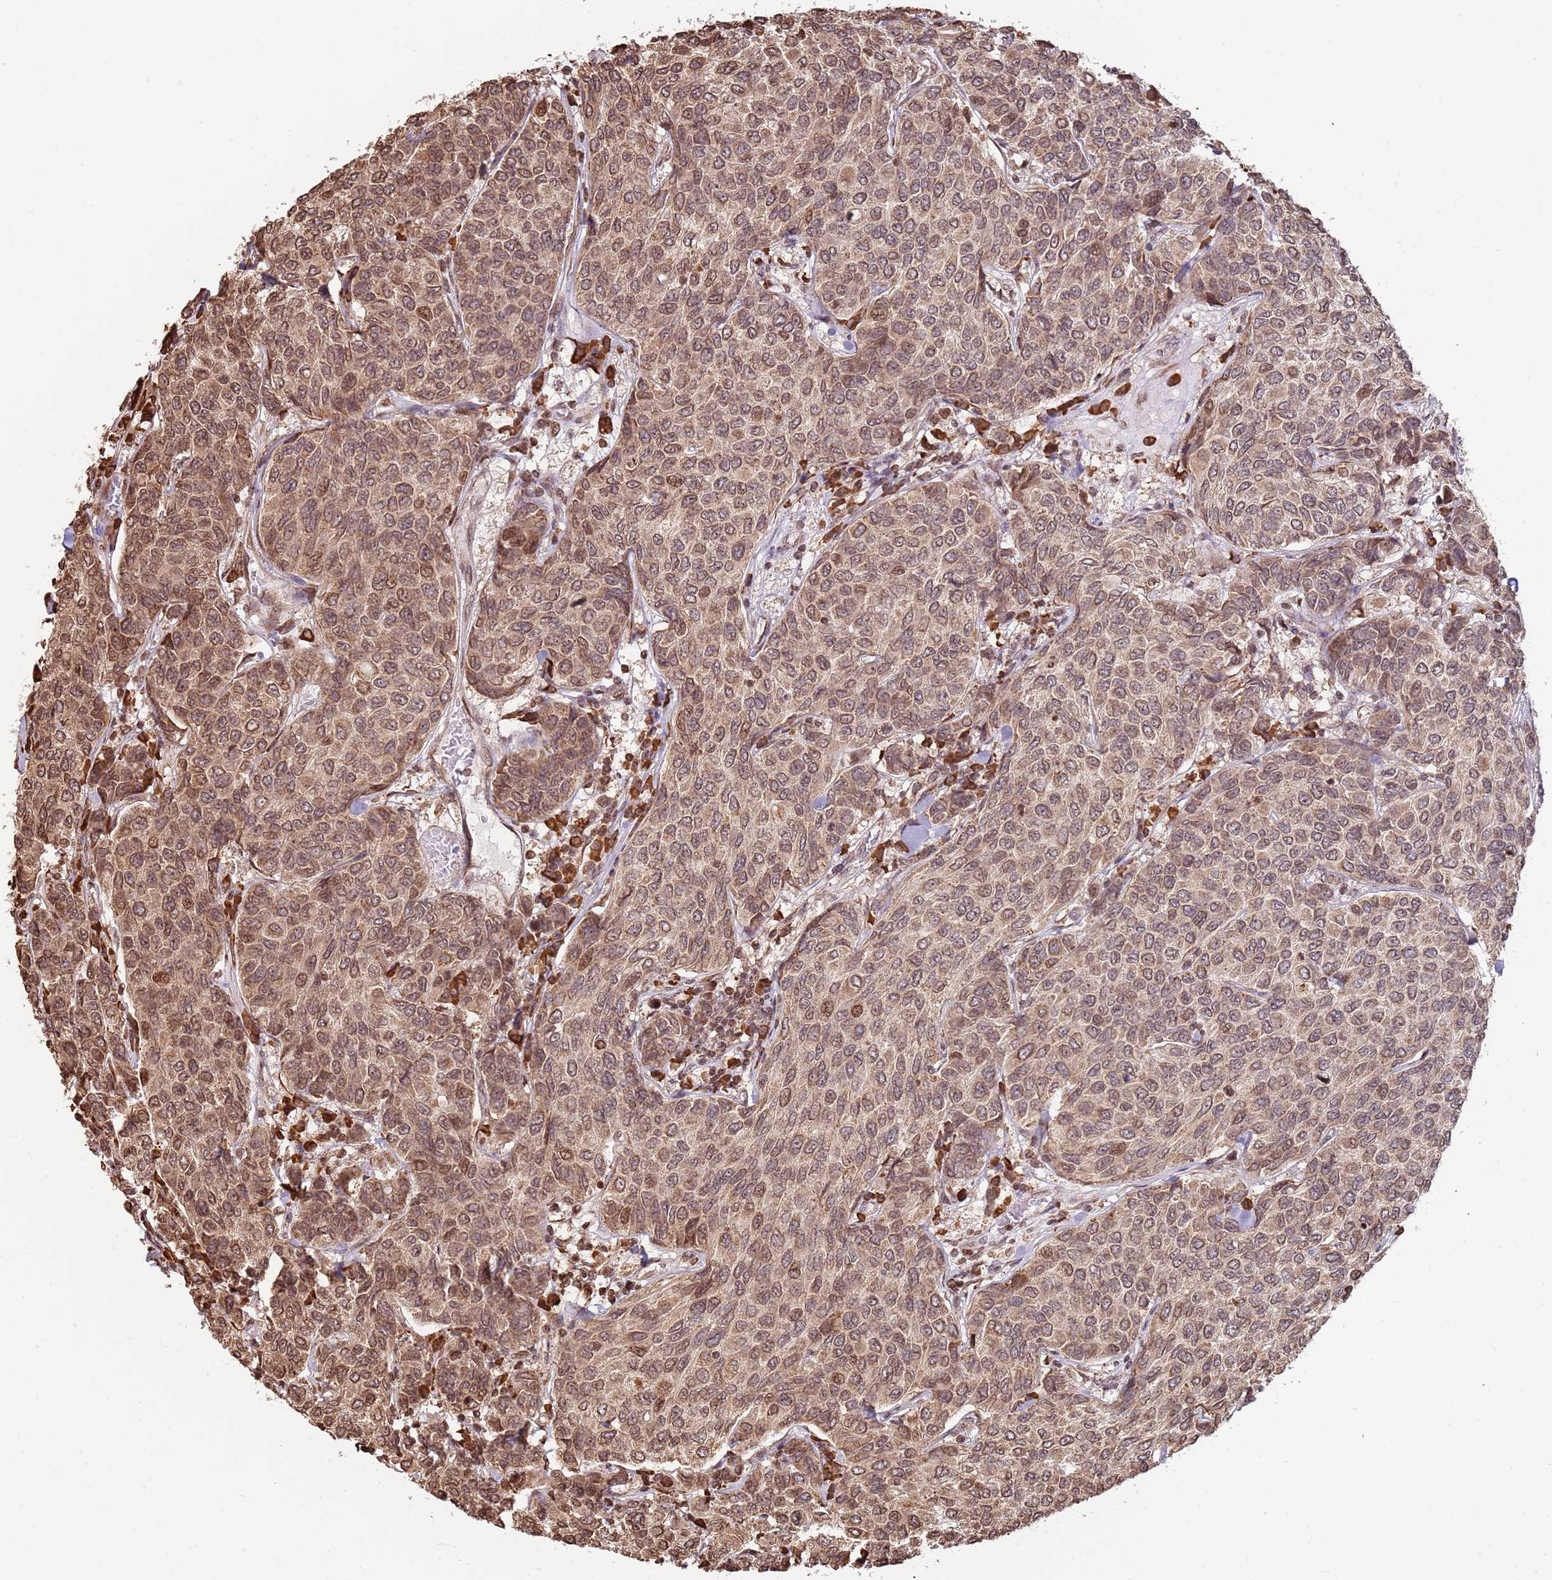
{"staining": {"intensity": "moderate", "quantity": ">75%", "location": "cytoplasmic/membranous,nuclear"}, "tissue": "breast cancer", "cell_type": "Tumor cells", "image_type": "cancer", "snomed": [{"axis": "morphology", "description": "Duct carcinoma"}, {"axis": "topography", "description": "Breast"}], "caption": "Immunohistochemical staining of human breast infiltrating ductal carcinoma displays medium levels of moderate cytoplasmic/membranous and nuclear positivity in approximately >75% of tumor cells. The staining was performed using DAB, with brown indicating positive protein expression. Nuclei are stained blue with hematoxylin.", "gene": "SCAF1", "patient": {"sex": "female", "age": 55}}